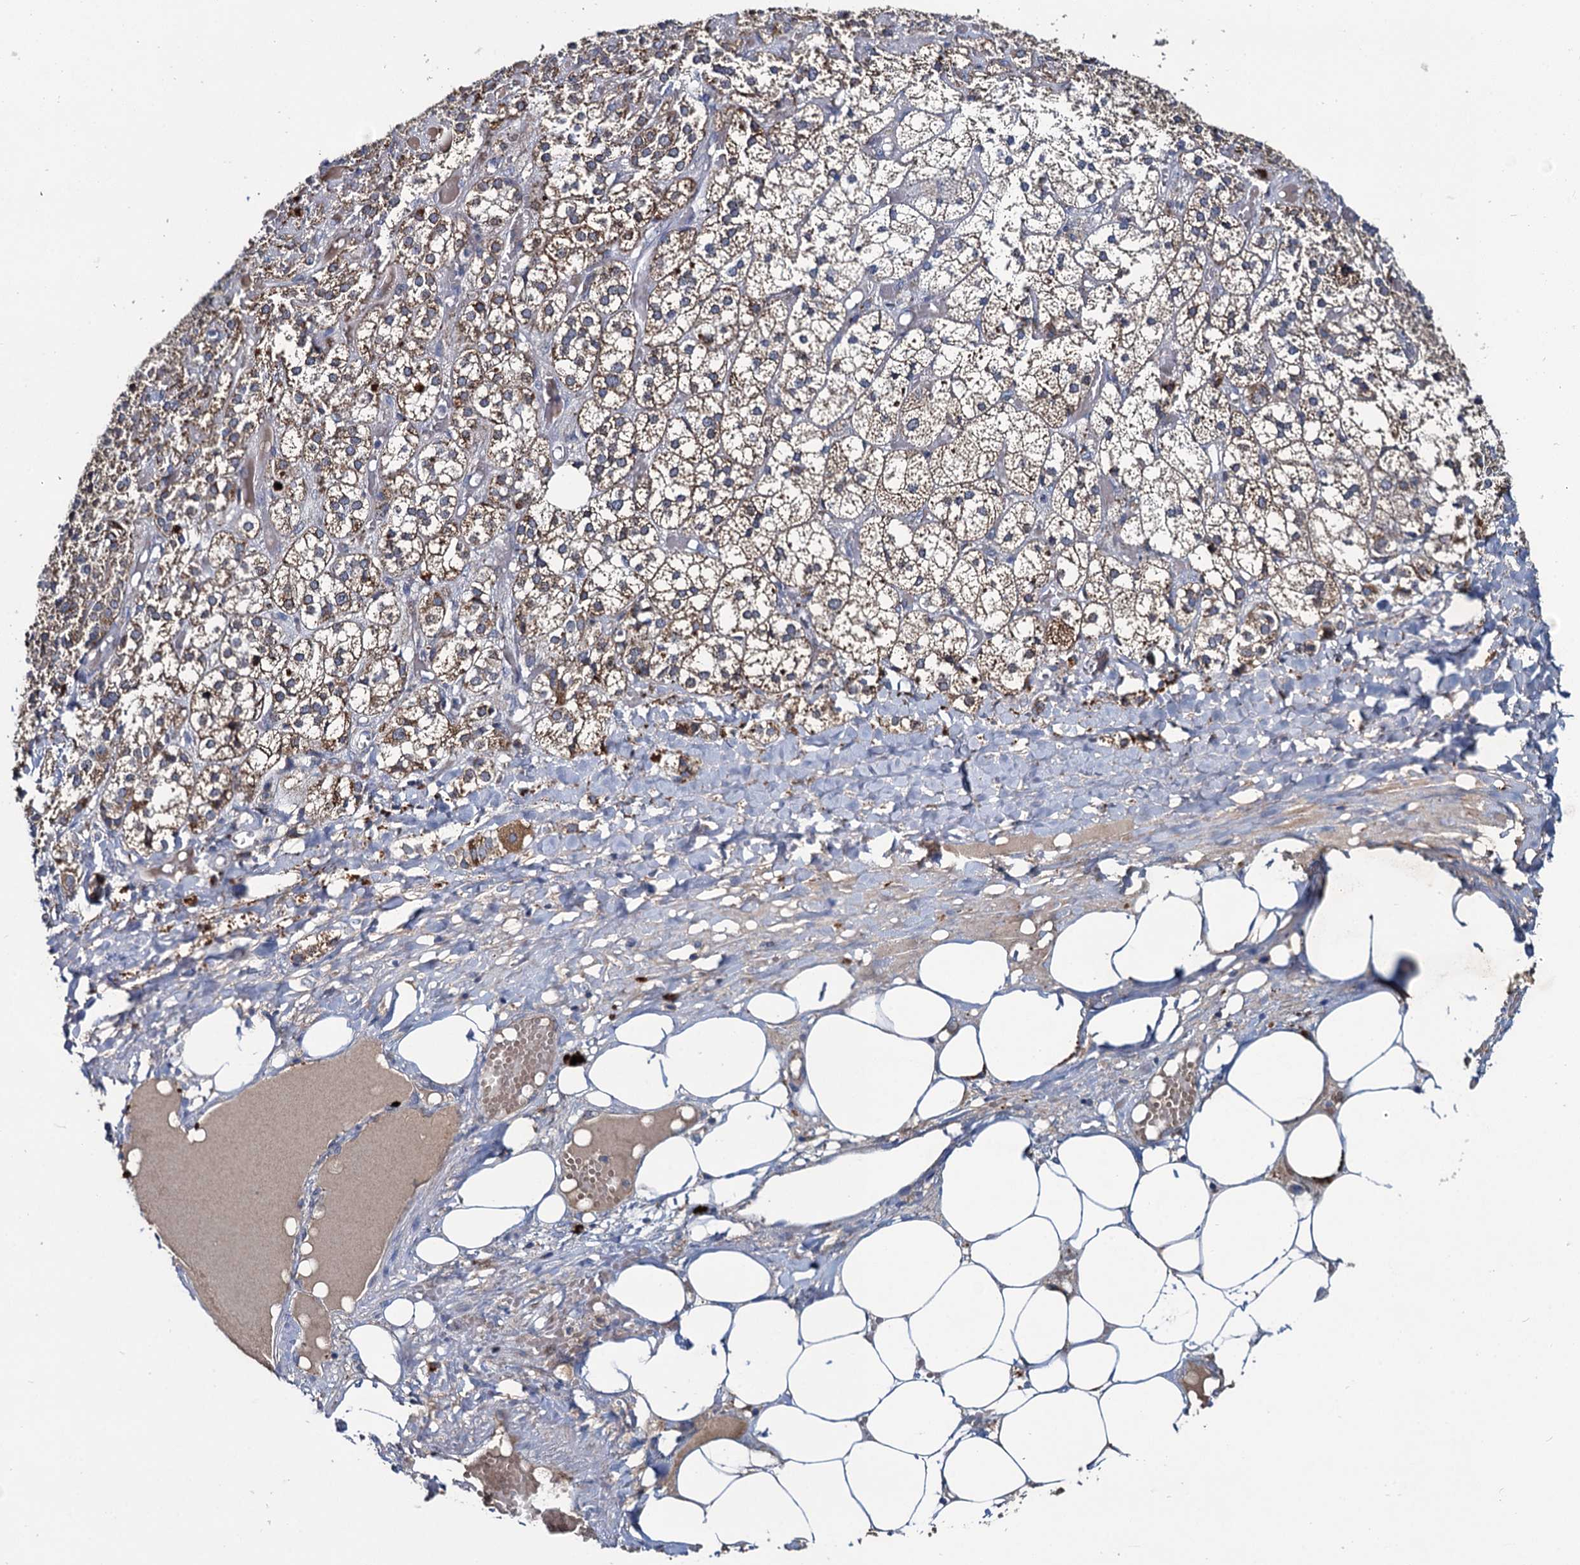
{"staining": {"intensity": "moderate", "quantity": "25%-75%", "location": "cytoplasmic/membranous"}, "tissue": "adrenal gland", "cell_type": "Glandular cells", "image_type": "normal", "snomed": [{"axis": "morphology", "description": "Normal tissue, NOS"}, {"axis": "topography", "description": "Adrenal gland"}], "caption": "Immunohistochemical staining of normal adrenal gland reveals moderate cytoplasmic/membranous protein staining in approximately 25%-75% of glandular cells.", "gene": "METTL4", "patient": {"sex": "female", "age": 61}}